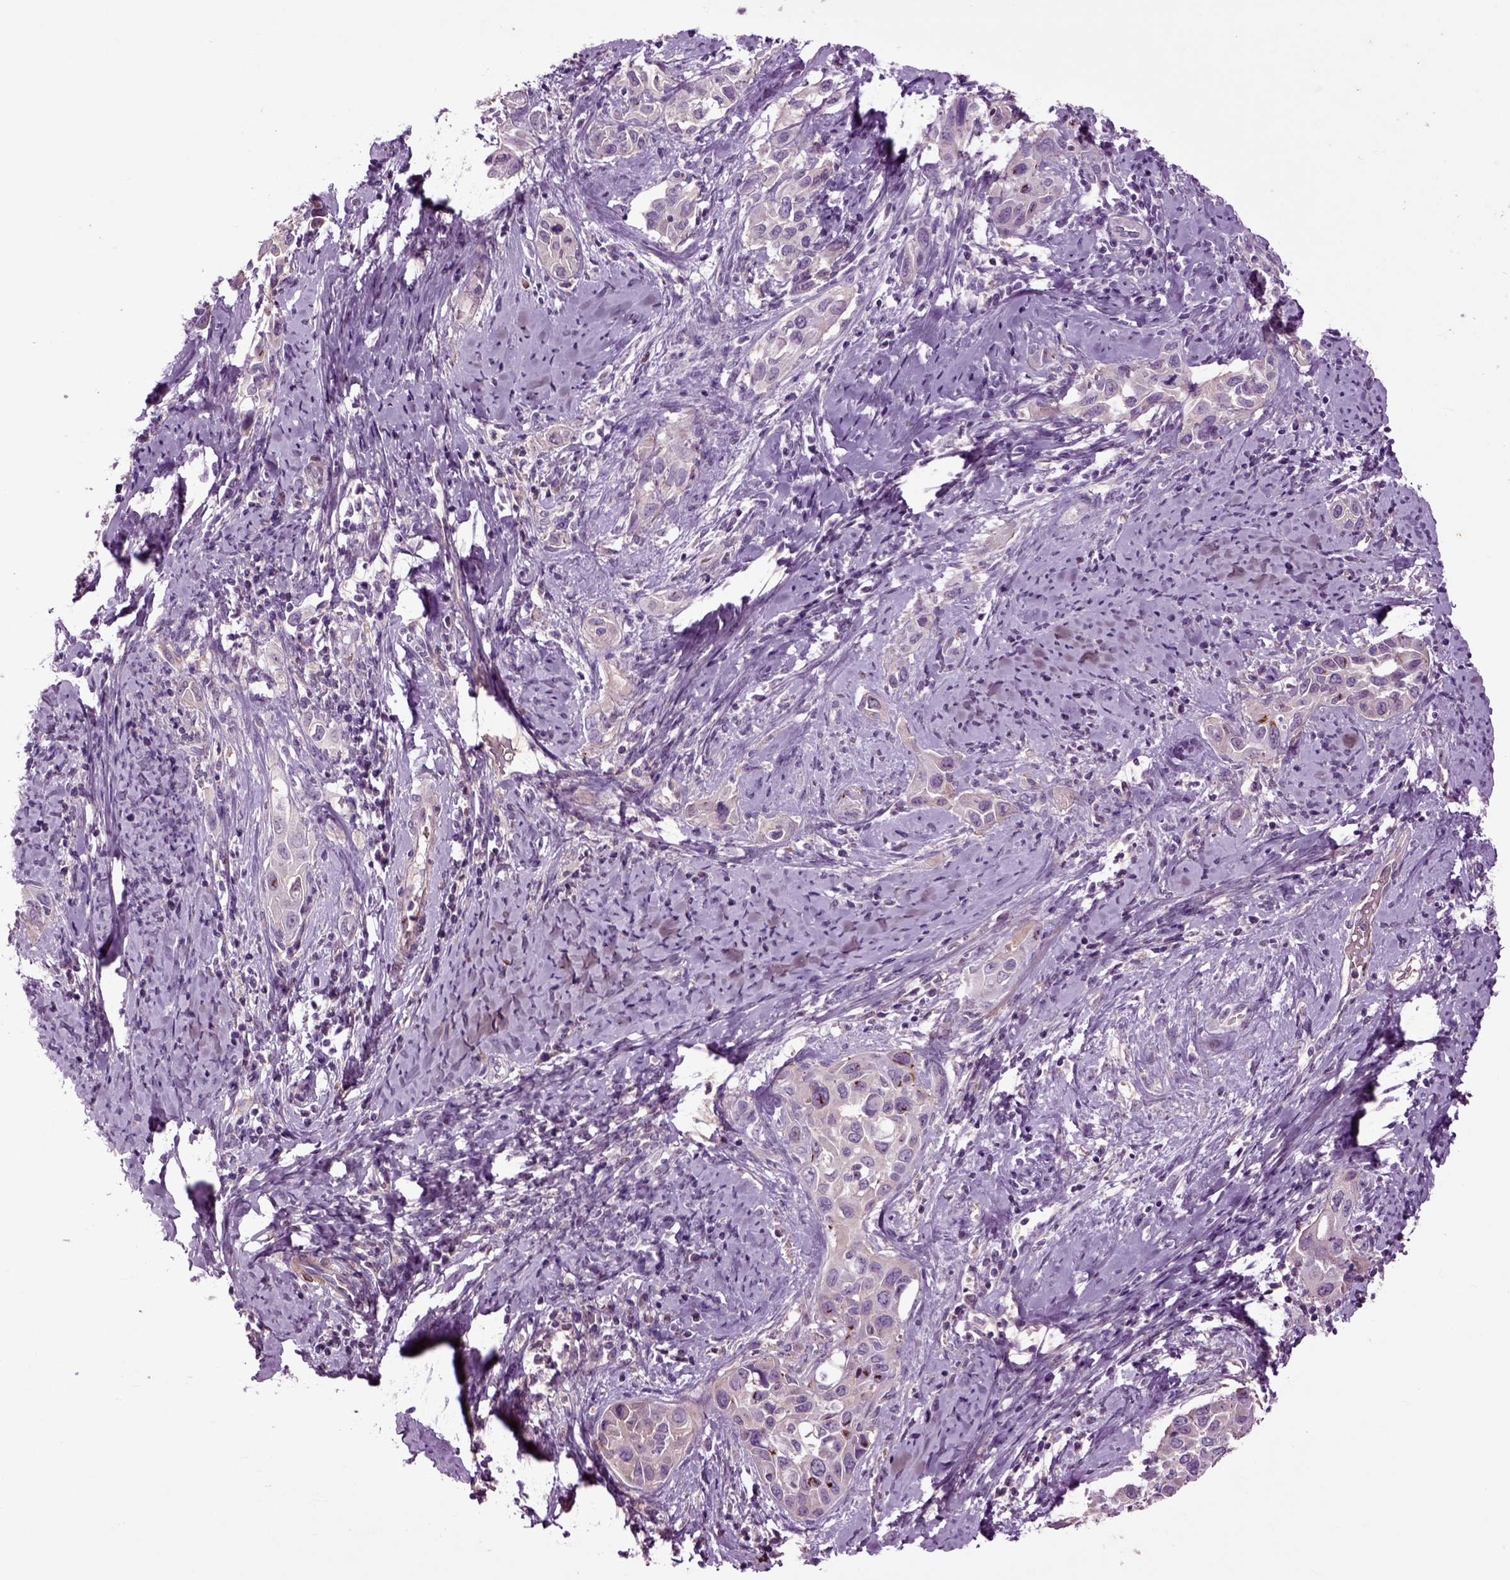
{"staining": {"intensity": "negative", "quantity": "none", "location": "none"}, "tissue": "cervical cancer", "cell_type": "Tumor cells", "image_type": "cancer", "snomed": [{"axis": "morphology", "description": "Squamous cell carcinoma, NOS"}, {"axis": "topography", "description": "Cervix"}], "caption": "The IHC image has no significant positivity in tumor cells of cervical cancer (squamous cell carcinoma) tissue. The staining is performed using DAB brown chromogen with nuclei counter-stained in using hematoxylin.", "gene": "SPON1", "patient": {"sex": "female", "age": 51}}